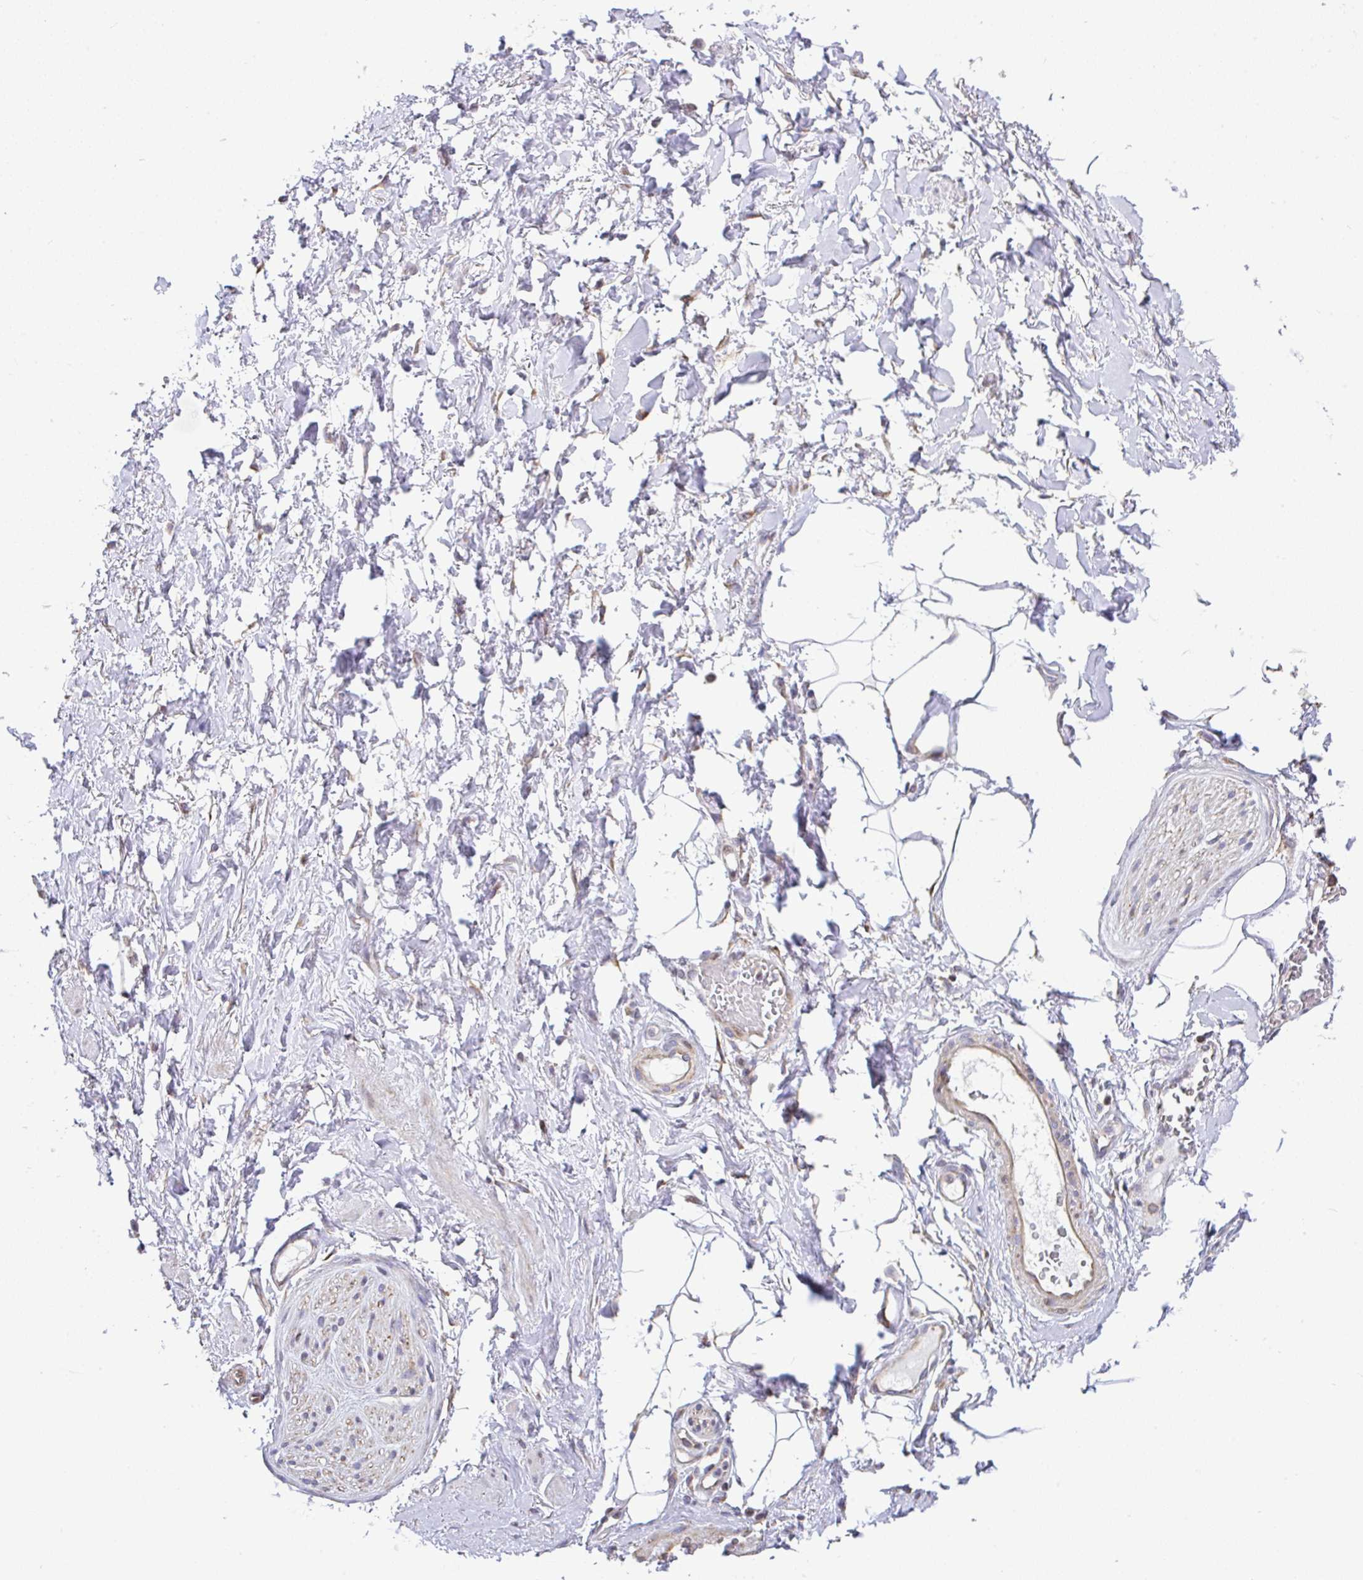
{"staining": {"intensity": "negative", "quantity": "none", "location": "none"}, "tissue": "adipose tissue", "cell_type": "Adipocytes", "image_type": "normal", "snomed": [{"axis": "morphology", "description": "Normal tissue, NOS"}, {"axis": "topography", "description": "Vagina"}, {"axis": "topography", "description": "Peripheral nerve tissue"}], "caption": "IHC of benign human adipose tissue exhibits no staining in adipocytes. Brightfield microscopy of immunohistochemistry (IHC) stained with DAB (3,3'-diaminobenzidine) (brown) and hematoxylin (blue), captured at high magnification.", "gene": "FIGNL1", "patient": {"sex": "female", "age": 71}}